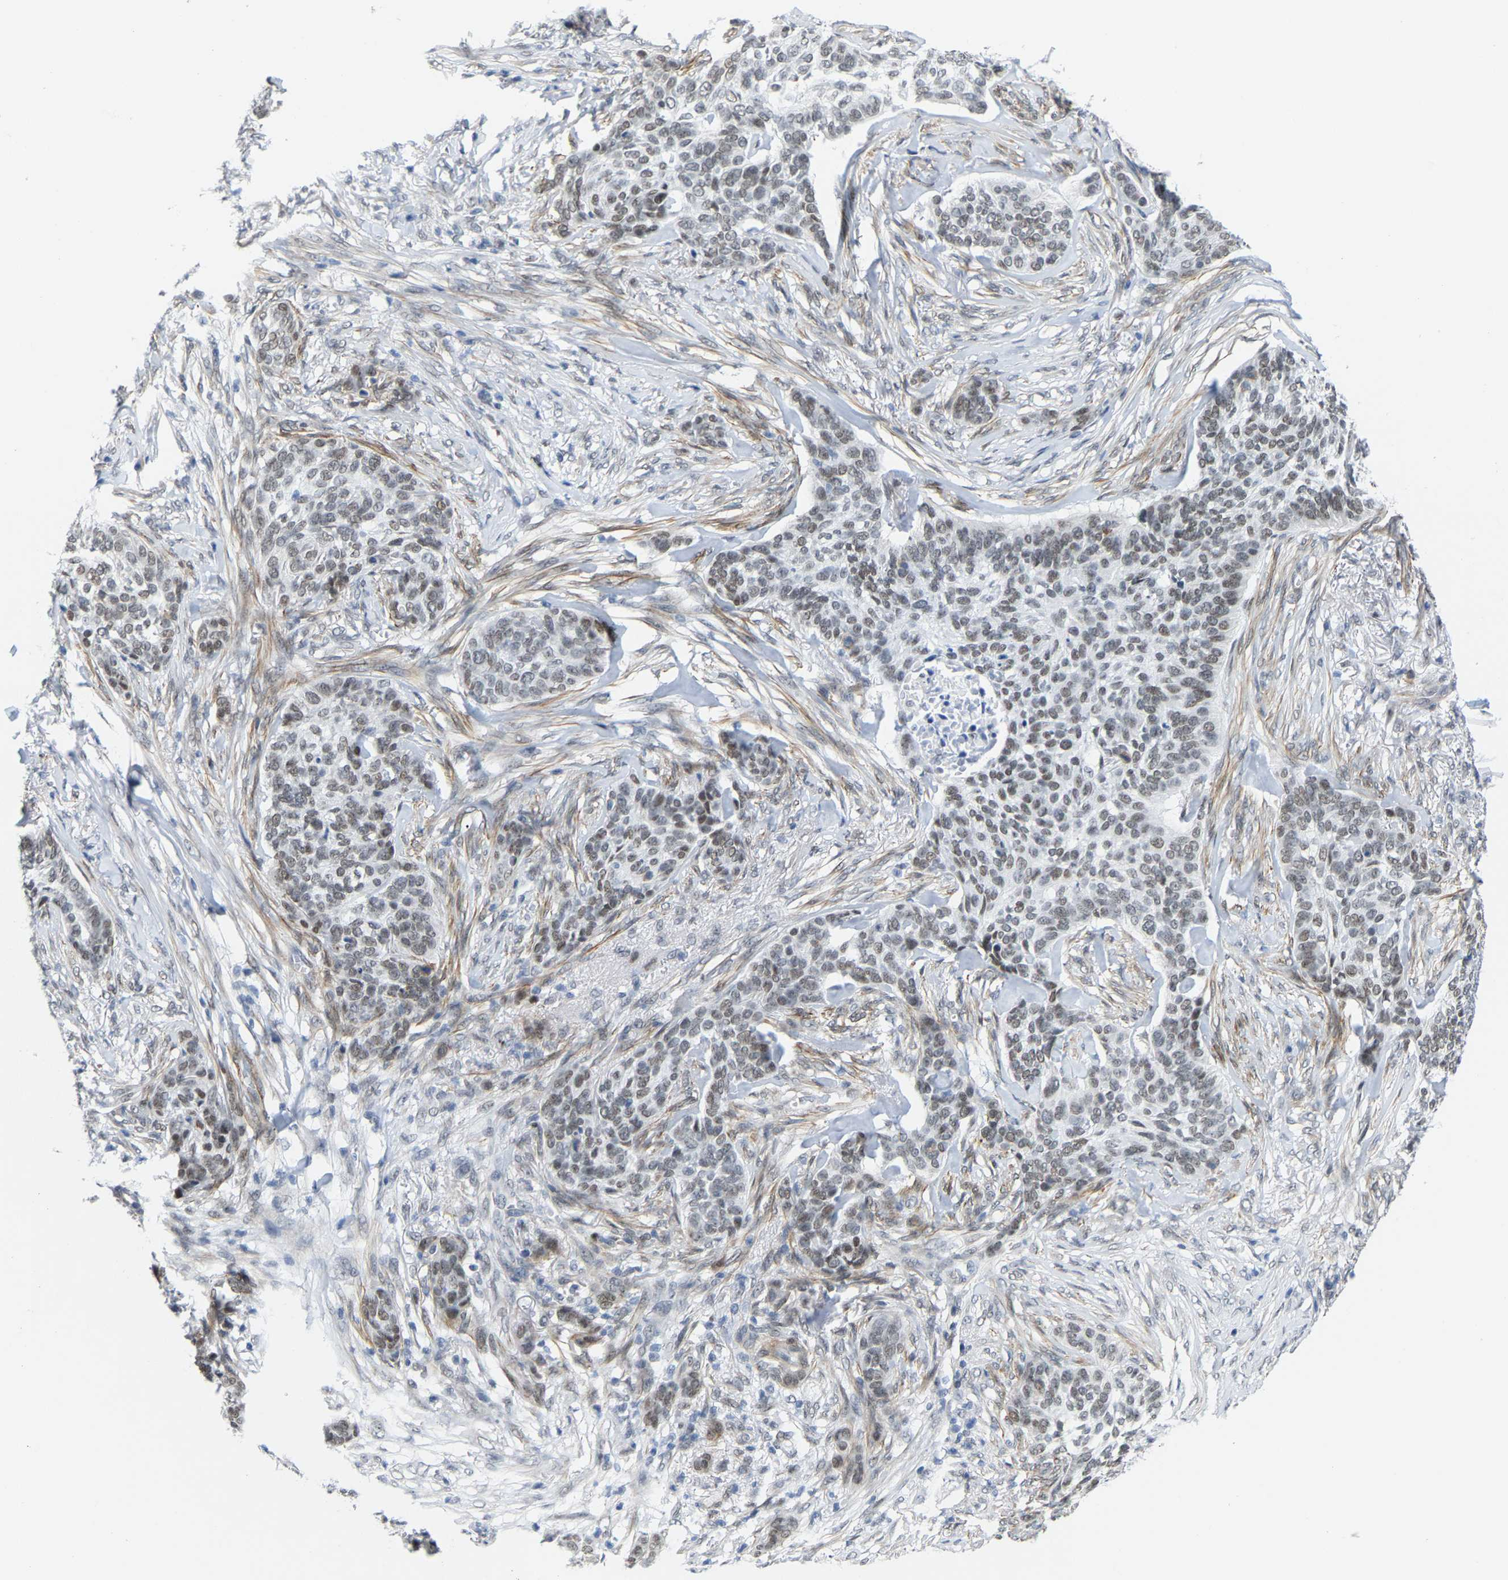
{"staining": {"intensity": "weak", "quantity": ">75%", "location": "nuclear"}, "tissue": "skin cancer", "cell_type": "Tumor cells", "image_type": "cancer", "snomed": [{"axis": "morphology", "description": "Basal cell carcinoma"}, {"axis": "topography", "description": "Skin"}], "caption": "Skin cancer was stained to show a protein in brown. There is low levels of weak nuclear staining in about >75% of tumor cells.", "gene": "FAM180A", "patient": {"sex": "male", "age": 85}}